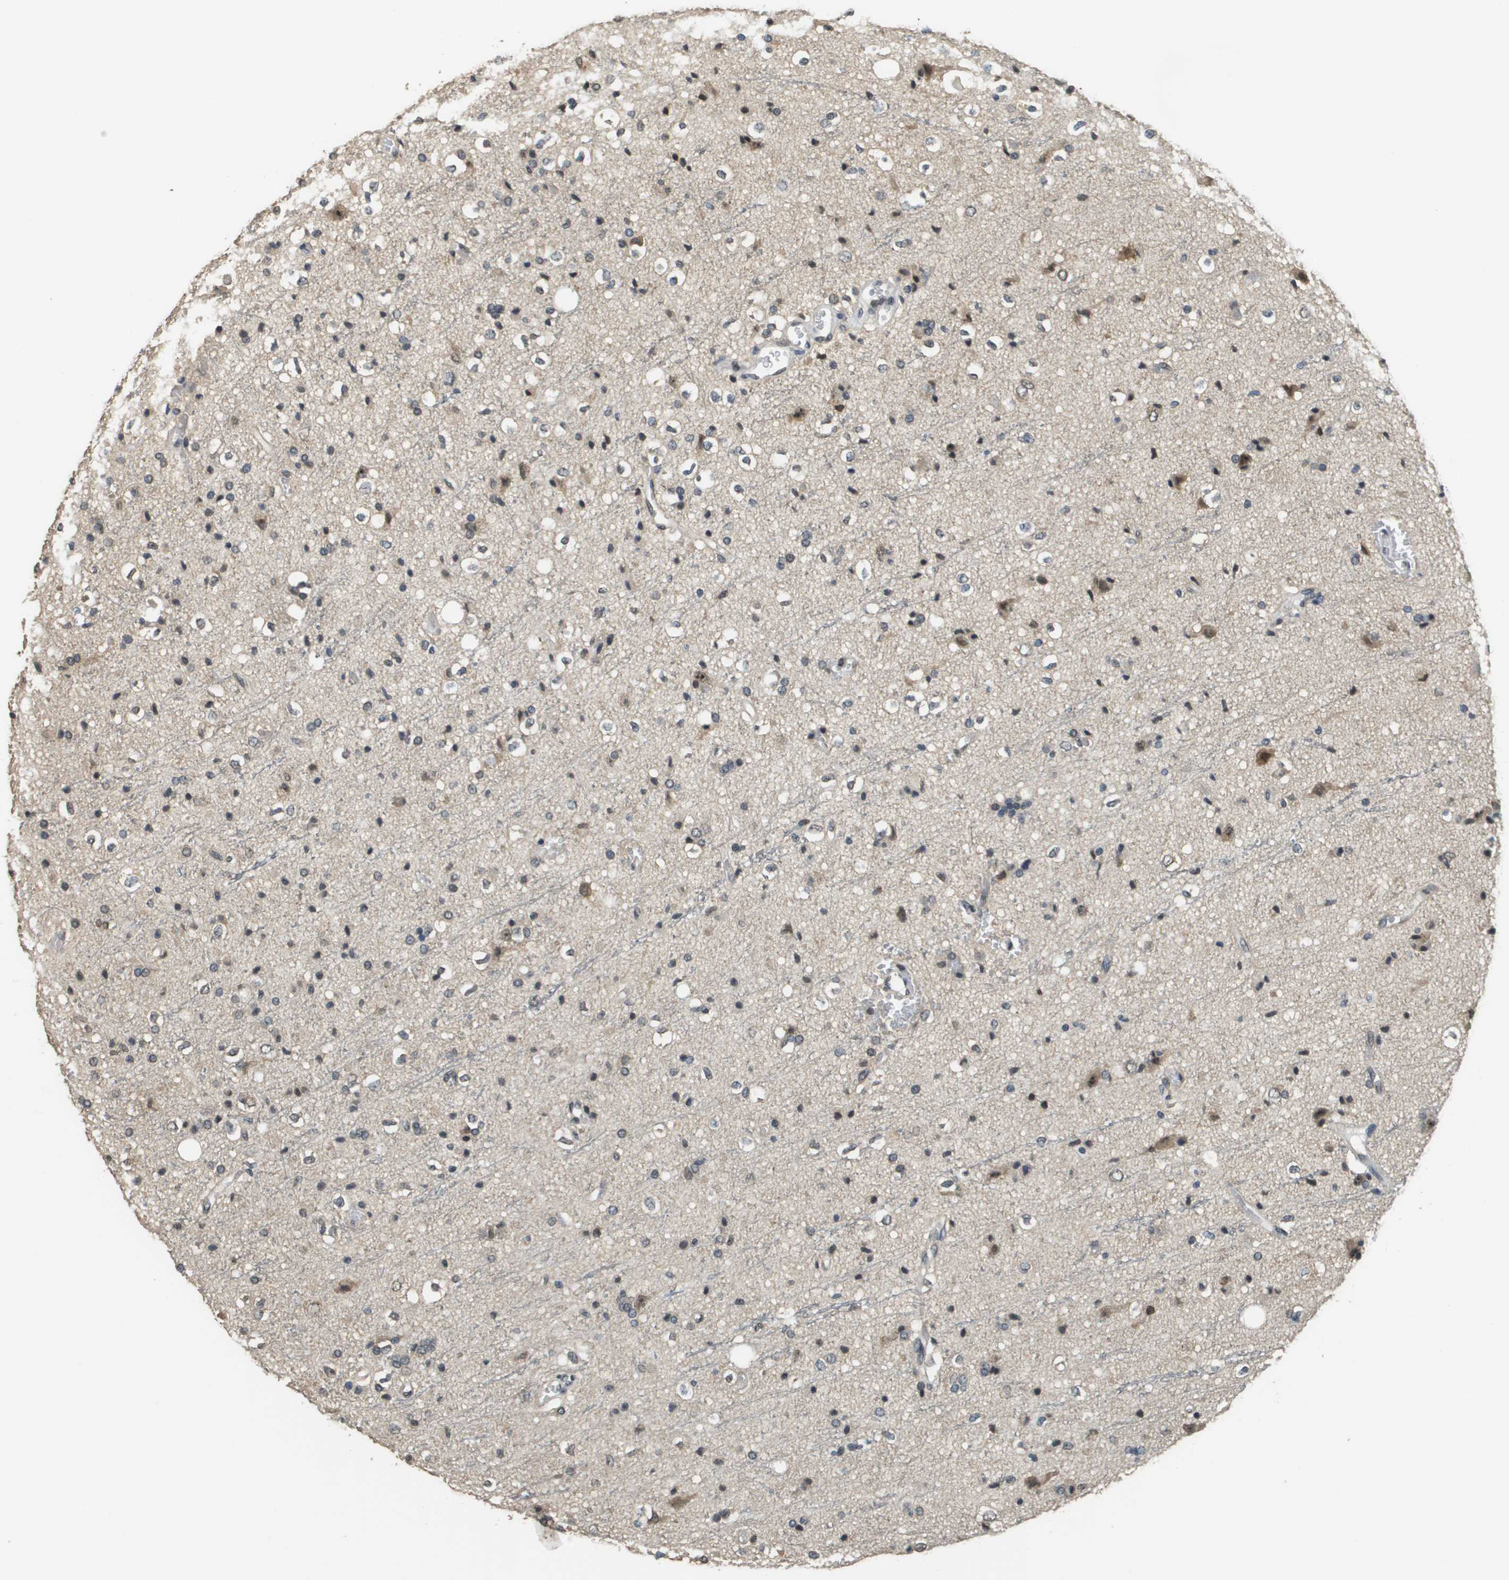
{"staining": {"intensity": "moderate", "quantity": "<25%", "location": "nuclear"}, "tissue": "glioma", "cell_type": "Tumor cells", "image_type": "cancer", "snomed": [{"axis": "morphology", "description": "Glioma, malignant, High grade"}, {"axis": "topography", "description": "Brain"}], "caption": "Protein analysis of glioma tissue reveals moderate nuclear positivity in about <25% of tumor cells.", "gene": "FANCC", "patient": {"sex": "male", "age": 47}}